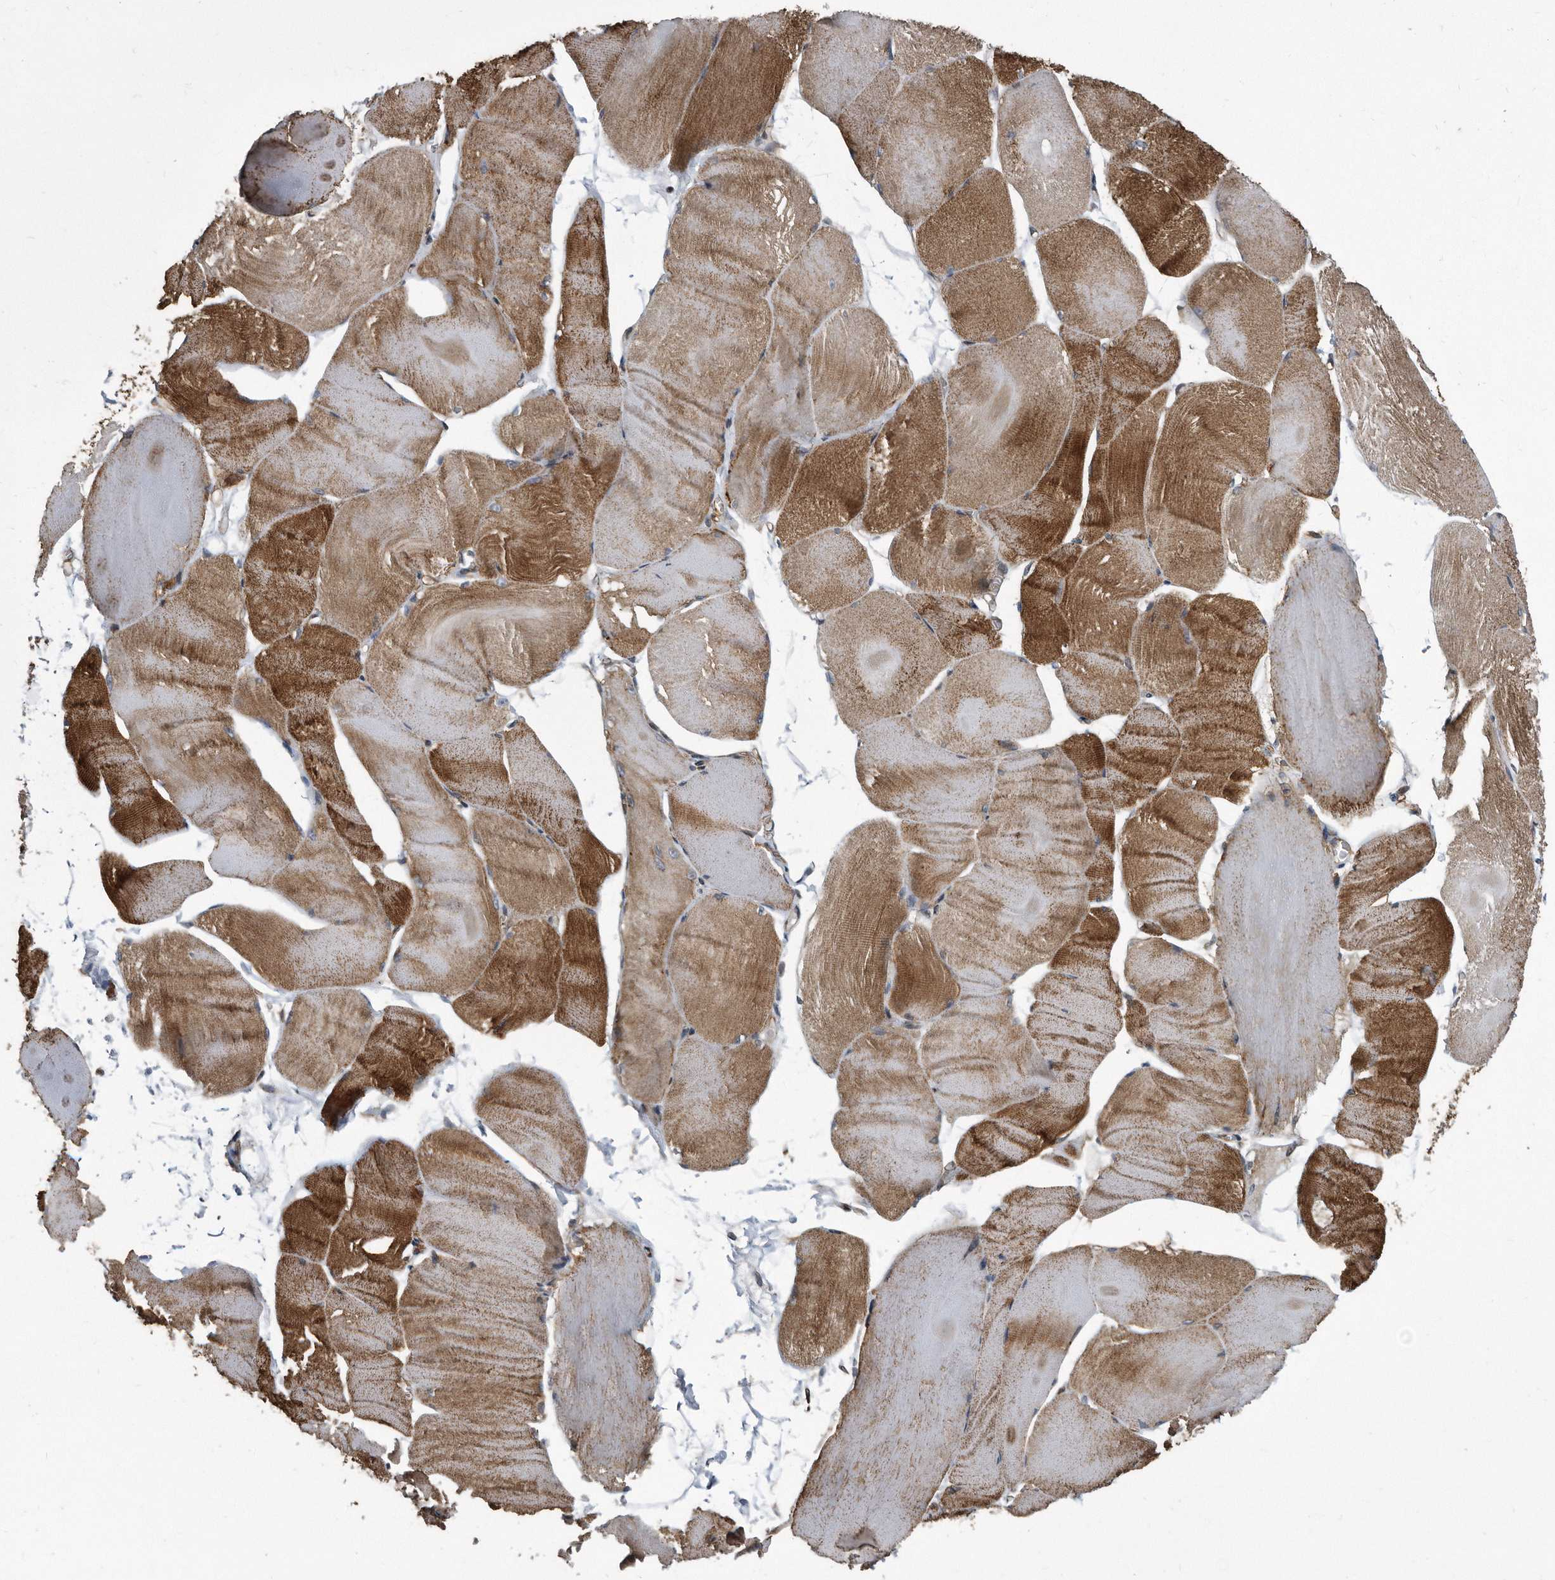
{"staining": {"intensity": "strong", "quantity": "25%-75%", "location": "cytoplasmic/membranous"}, "tissue": "skeletal muscle", "cell_type": "Myocytes", "image_type": "normal", "snomed": [{"axis": "morphology", "description": "Normal tissue, NOS"}, {"axis": "morphology", "description": "Basal cell carcinoma"}, {"axis": "topography", "description": "Skeletal muscle"}], "caption": "This micrograph displays immunohistochemistry staining of benign human skeletal muscle, with high strong cytoplasmic/membranous staining in approximately 25%-75% of myocytes.", "gene": "ARMCX1", "patient": {"sex": "female", "age": 64}}